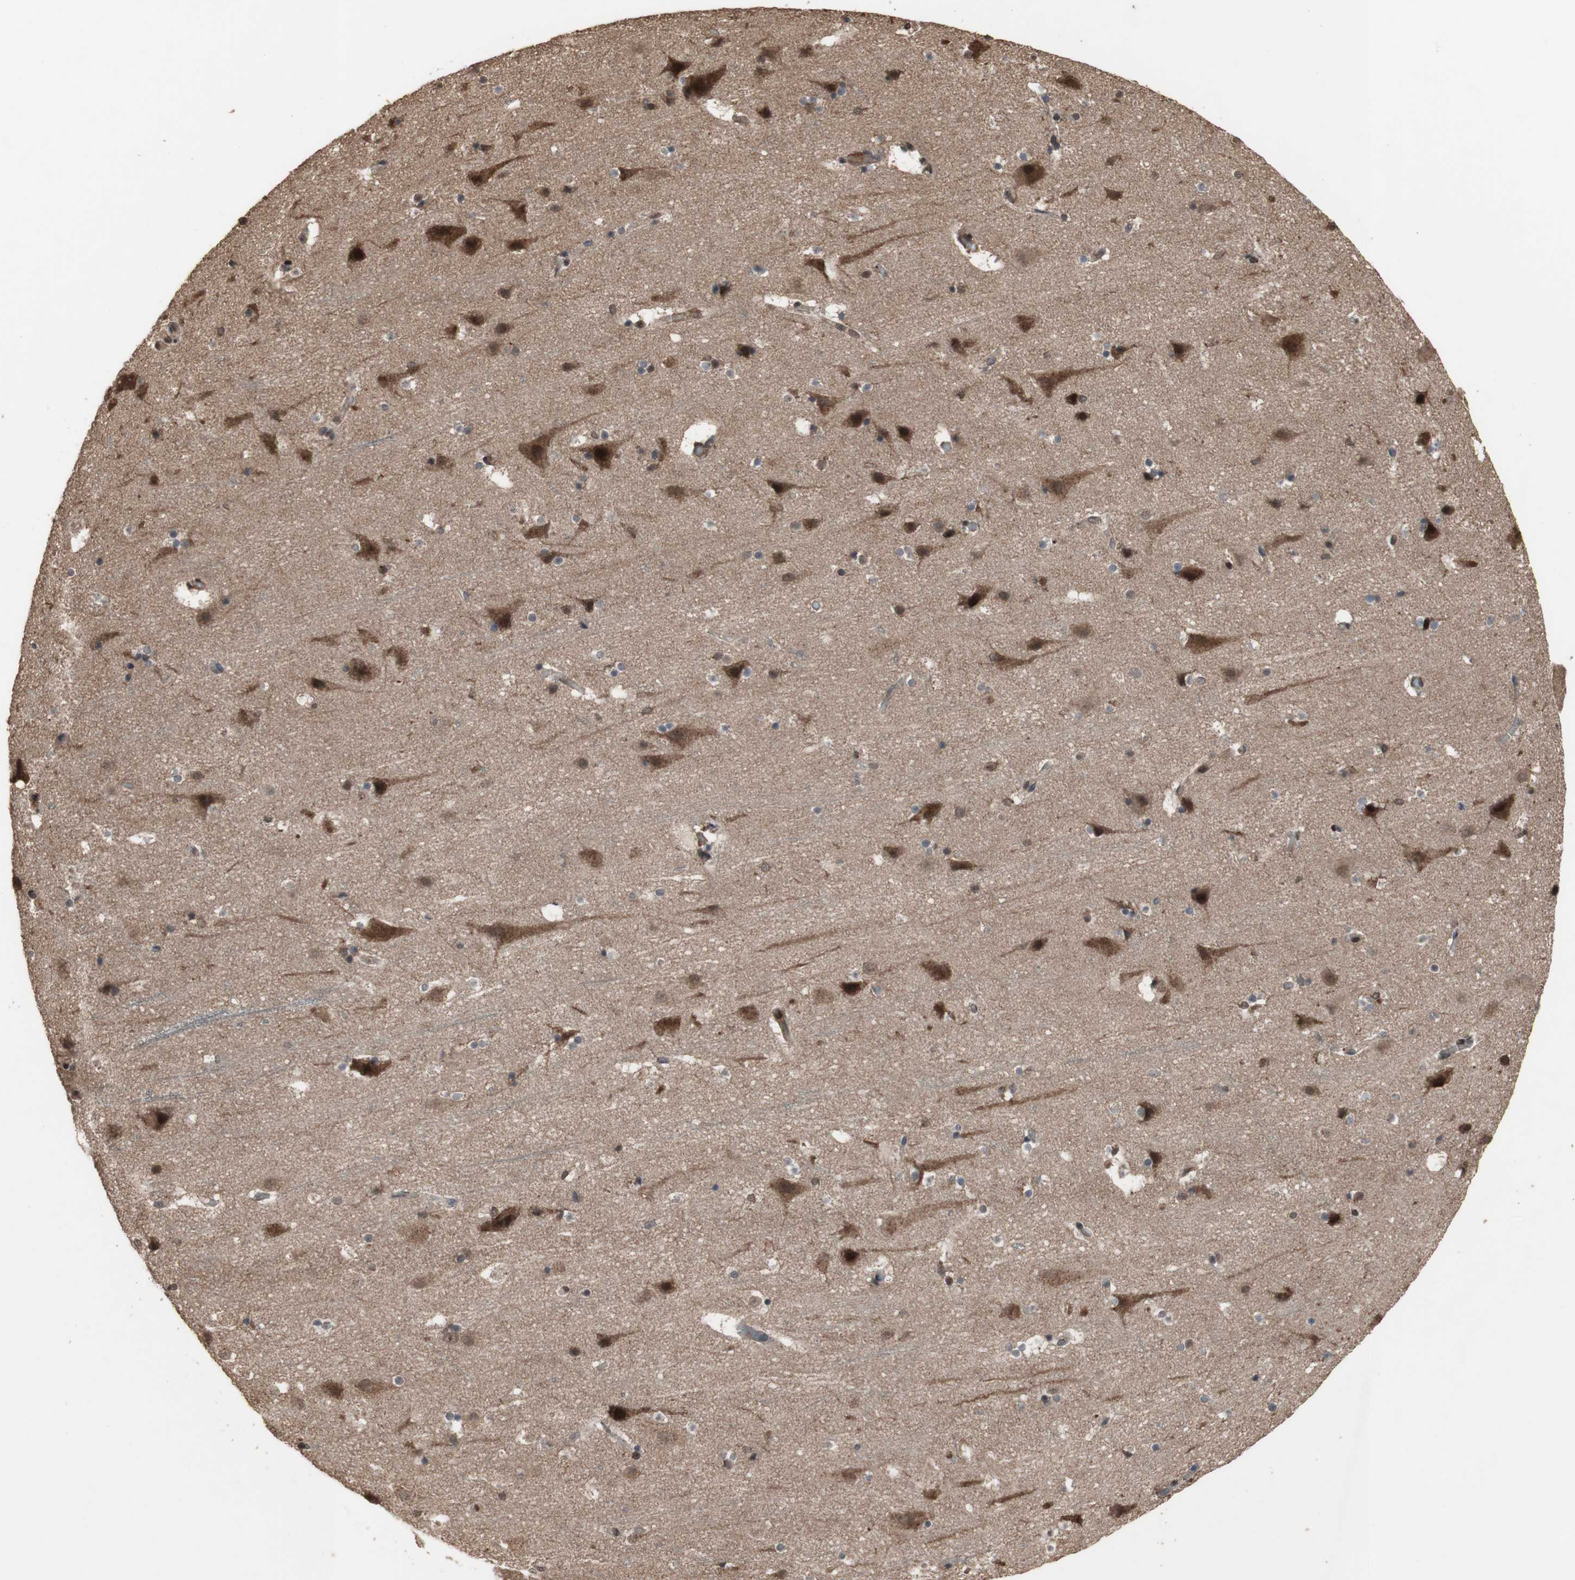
{"staining": {"intensity": "moderate", "quantity": ">75%", "location": "cytoplasmic/membranous,nuclear"}, "tissue": "cerebral cortex", "cell_type": "Endothelial cells", "image_type": "normal", "snomed": [{"axis": "morphology", "description": "Normal tissue, NOS"}, {"axis": "topography", "description": "Cerebral cortex"}], "caption": "A medium amount of moderate cytoplasmic/membranous,nuclear expression is seen in approximately >75% of endothelial cells in unremarkable cerebral cortex. (brown staining indicates protein expression, while blue staining denotes nuclei).", "gene": "KANSL1", "patient": {"sex": "male", "age": 45}}